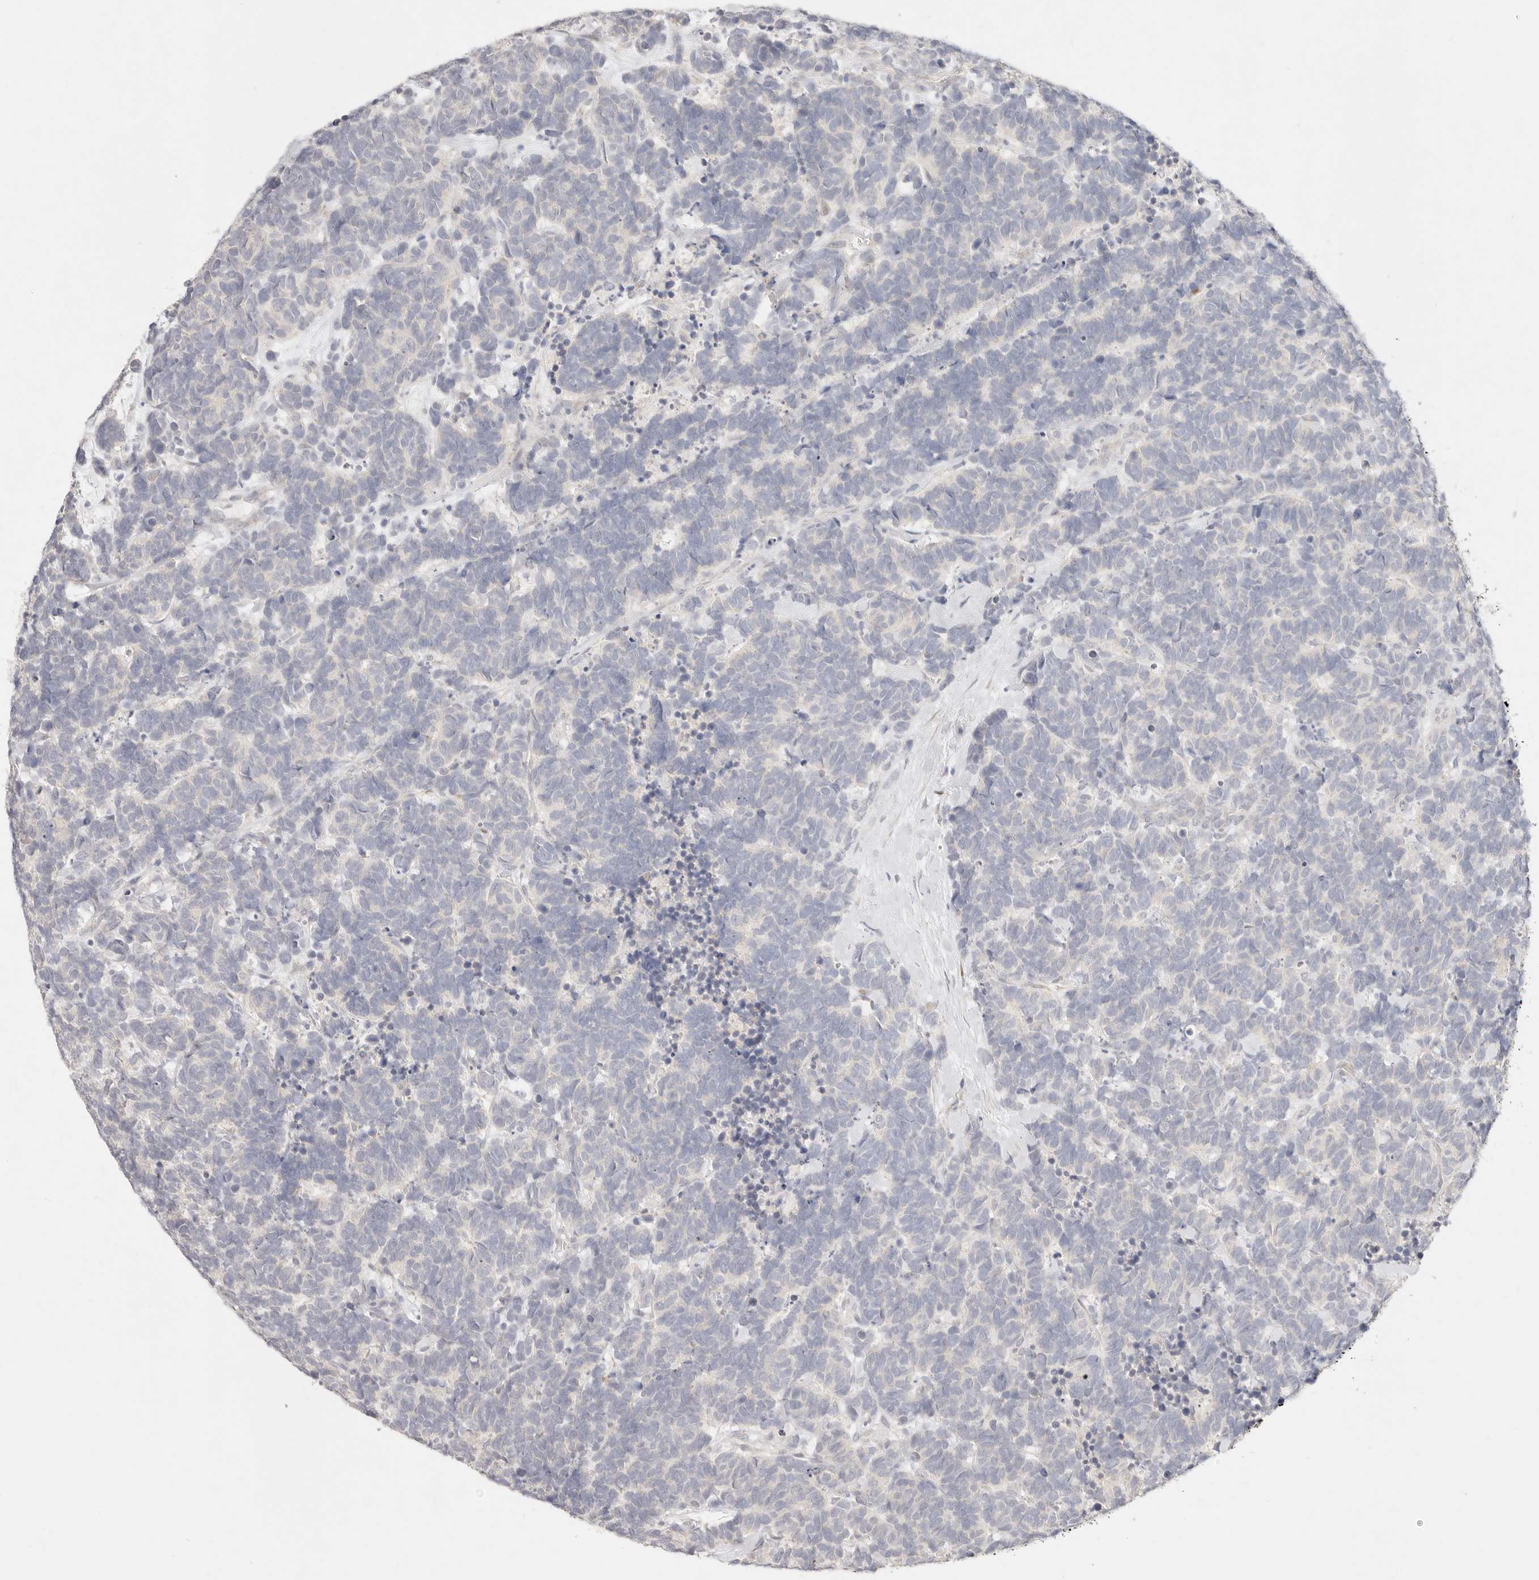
{"staining": {"intensity": "negative", "quantity": "none", "location": "none"}, "tissue": "carcinoid", "cell_type": "Tumor cells", "image_type": "cancer", "snomed": [{"axis": "morphology", "description": "Carcinoma, NOS"}, {"axis": "morphology", "description": "Carcinoid, malignant, NOS"}, {"axis": "topography", "description": "Urinary bladder"}], "caption": "Tumor cells are negative for brown protein staining in carcinoid (malignant).", "gene": "GPR156", "patient": {"sex": "male", "age": 57}}